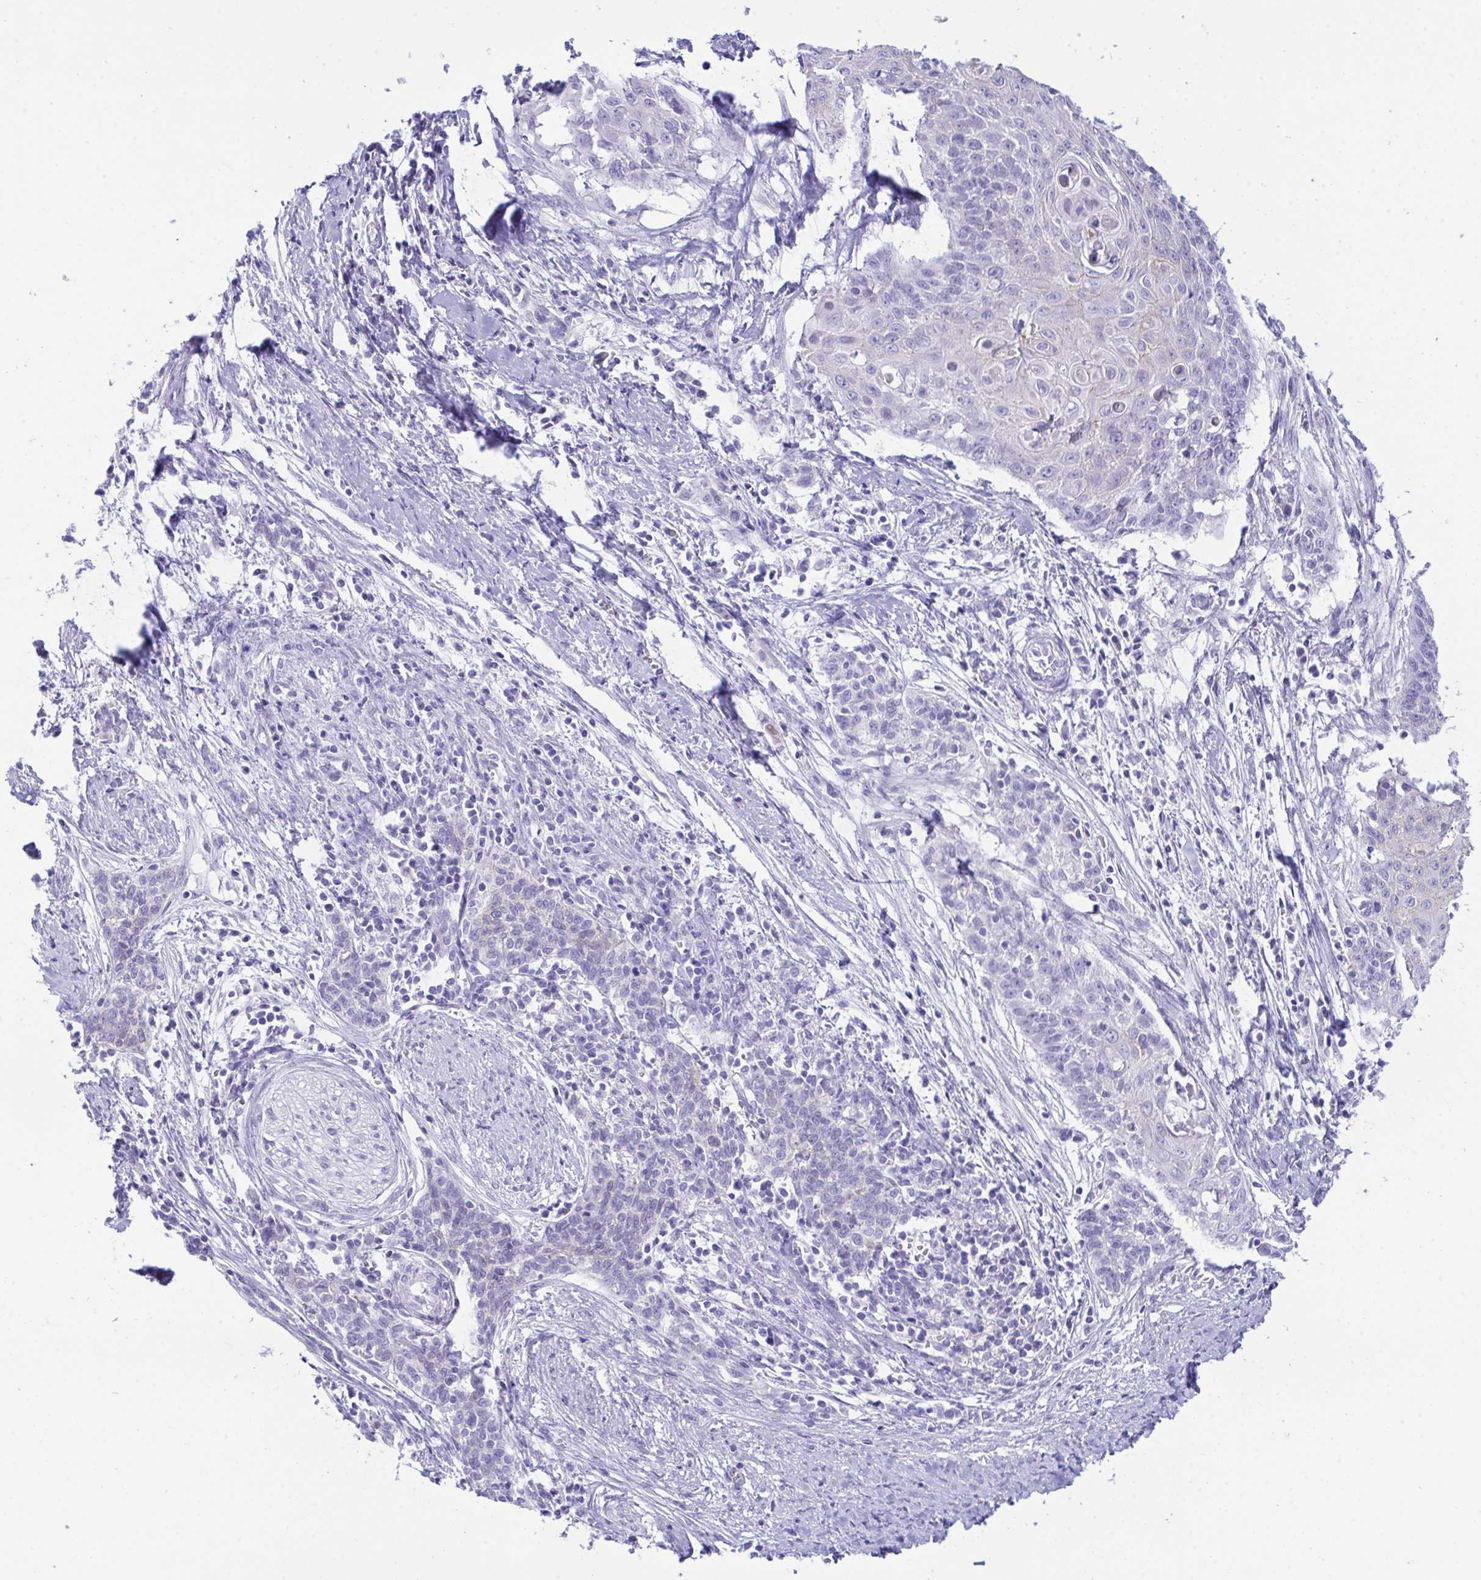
{"staining": {"intensity": "negative", "quantity": "none", "location": "none"}, "tissue": "cervical cancer", "cell_type": "Tumor cells", "image_type": "cancer", "snomed": [{"axis": "morphology", "description": "Squamous cell carcinoma, NOS"}, {"axis": "topography", "description": "Cervix"}], "caption": "IHC of squamous cell carcinoma (cervical) shows no staining in tumor cells.", "gene": "GLB1L2", "patient": {"sex": "female", "age": 39}}